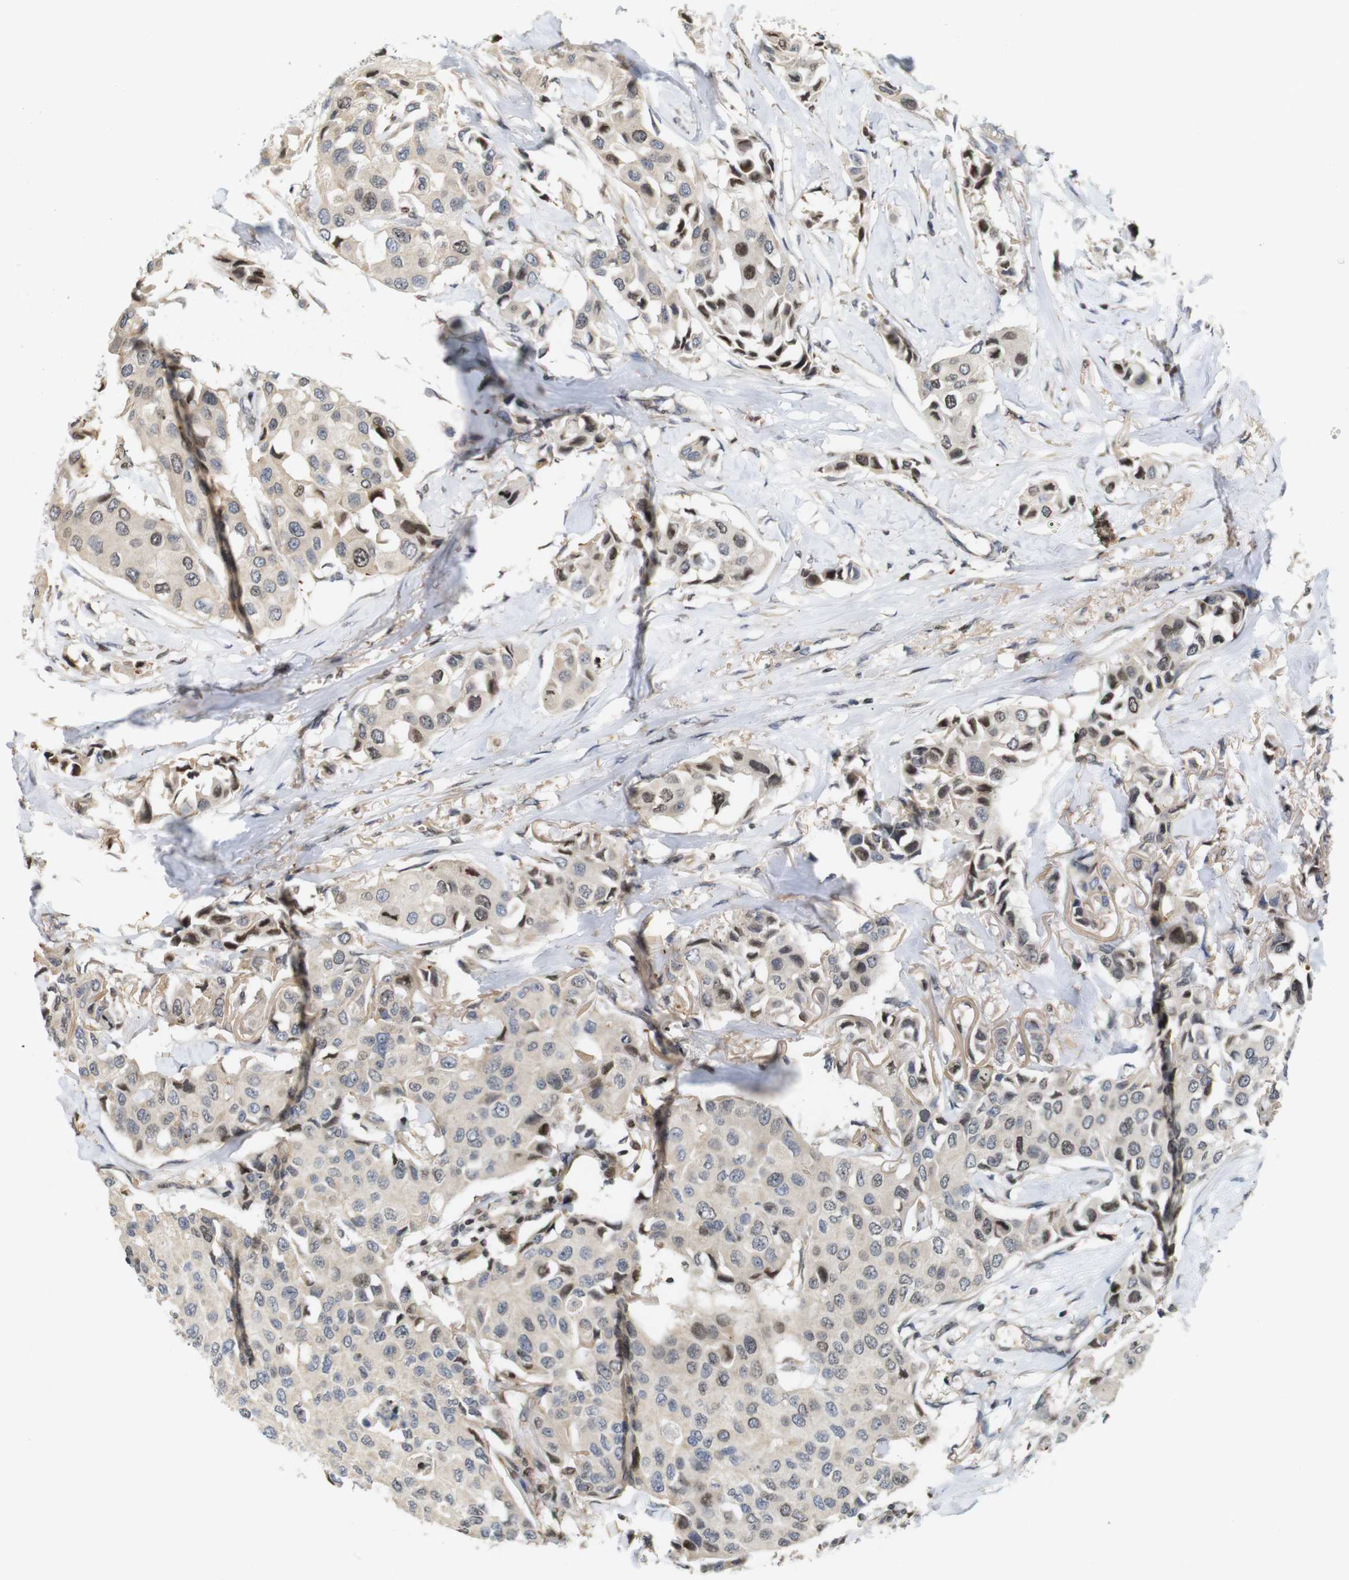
{"staining": {"intensity": "moderate", "quantity": "<25%", "location": "cytoplasmic/membranous,nuclear"}, "tissue": "breast cancer", "cell_type": "Tumor cells", "image_type": "cancer", "snomed": [{"axis": "morphology", "description": "Duct carcinoma"}, {"axis": "topography", "description": "Breast"}], "caption": "Immunohistochemistry (IHC) image of breast cancer stained for a protein (brown), which exhibits low levels of moderate cytoplasmic/membranous and nuclear positivity in approximately <25% of tumor cells.", "gene": "MBD1", "patient": {"sex": "female", "age": 80}}